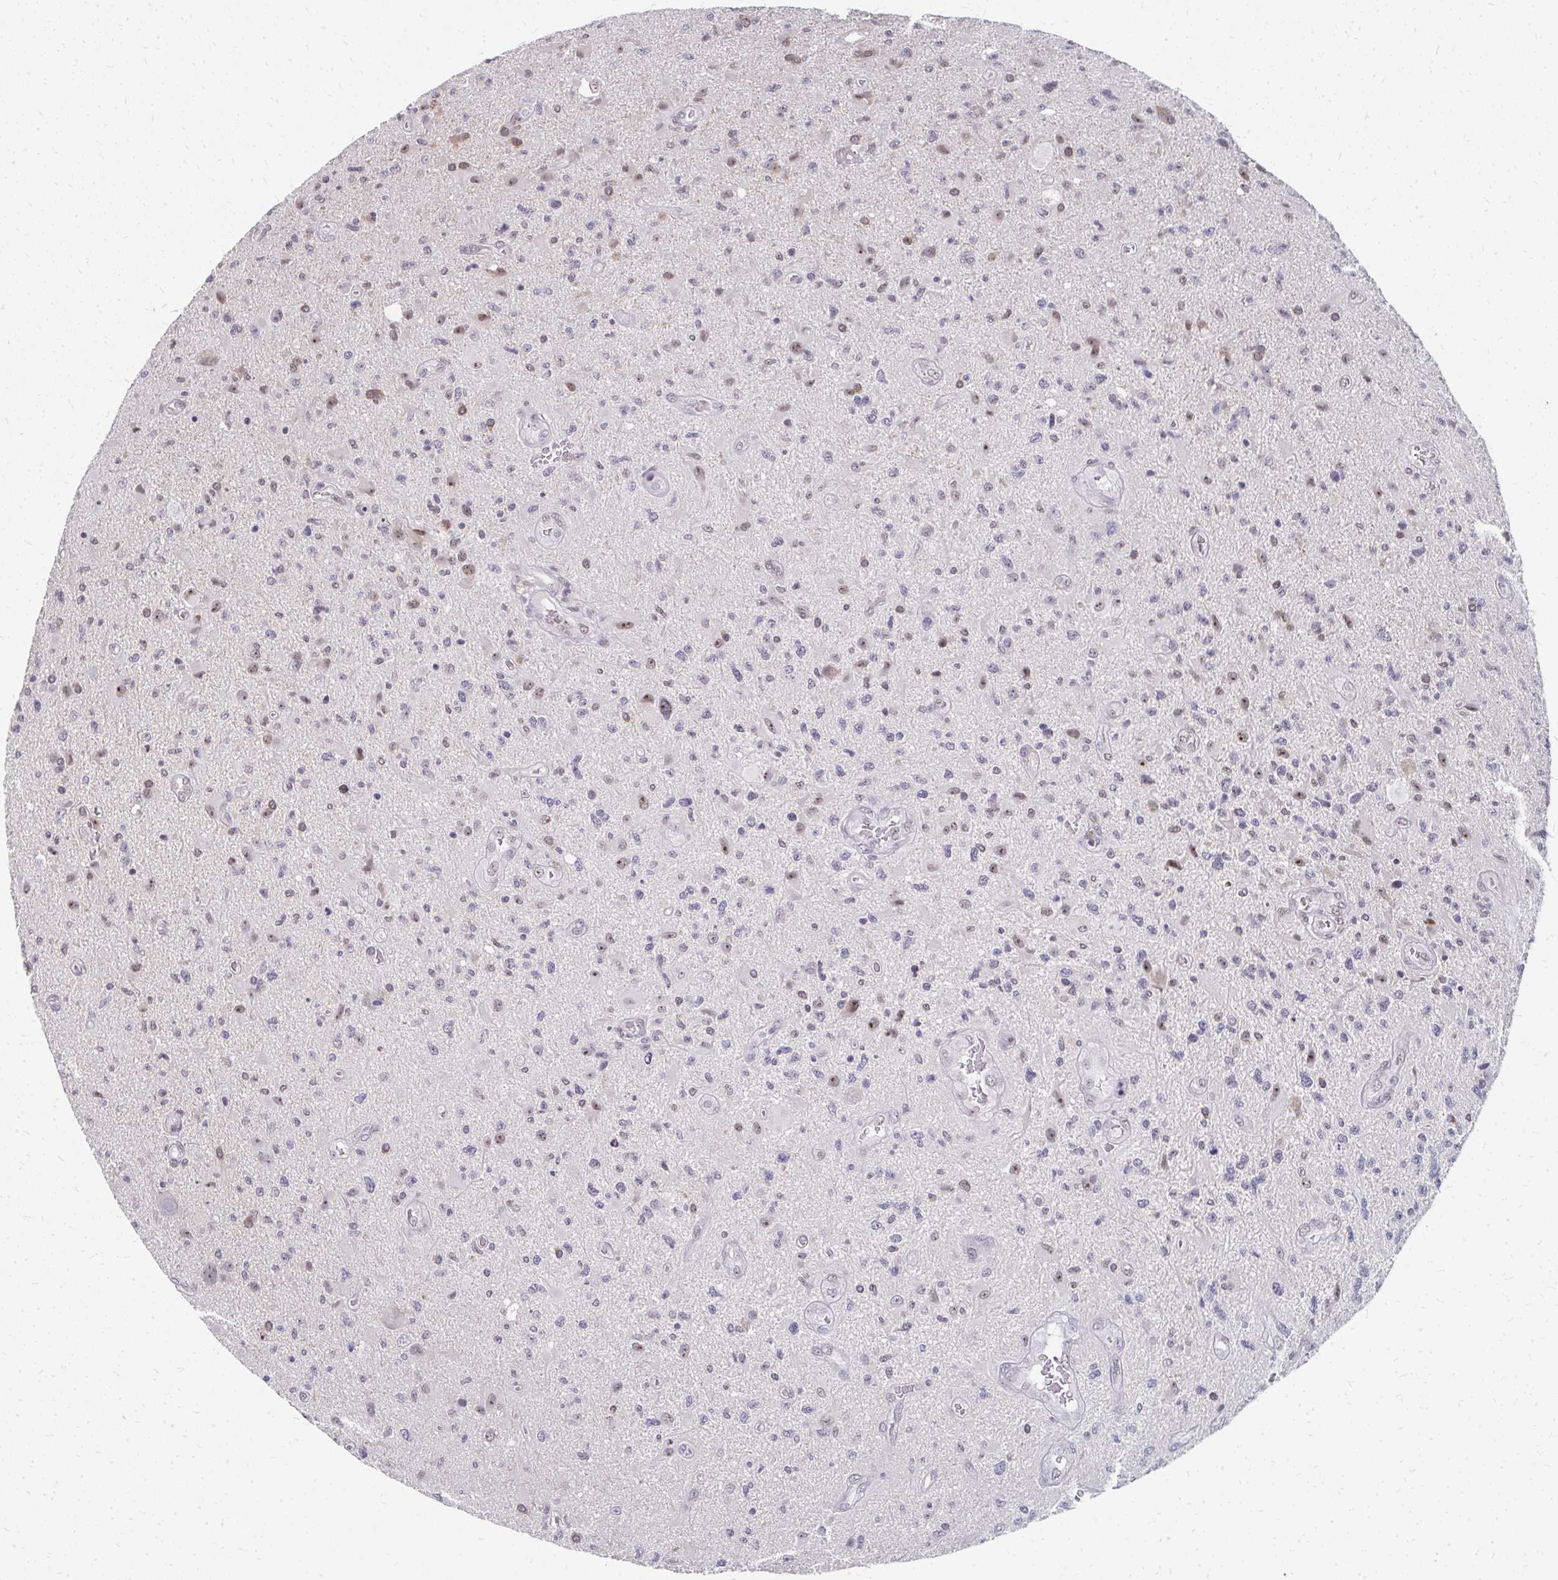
{"staining": {"intensity": "moderate", "quantity": "<25%", "location": "cytoplasmic/membranous,nuclear"}, "tissue": "glioma", "cell_type": "Tumor cells", "image_type": "cancer", "snomed": [{"axis": "morphology", "description": "Glioma, malignant, High grade"}, {"axis": "topography", "description": "Brain"}], "caption": "The micrograph demonstrates staining of glioma, revealing moderate cytoplasmic/membranous and nuclear protein positivity (brown color) within tumor cells.", "gene": "GTF2H1", "patient": {"sex": "male", "age": 67}}